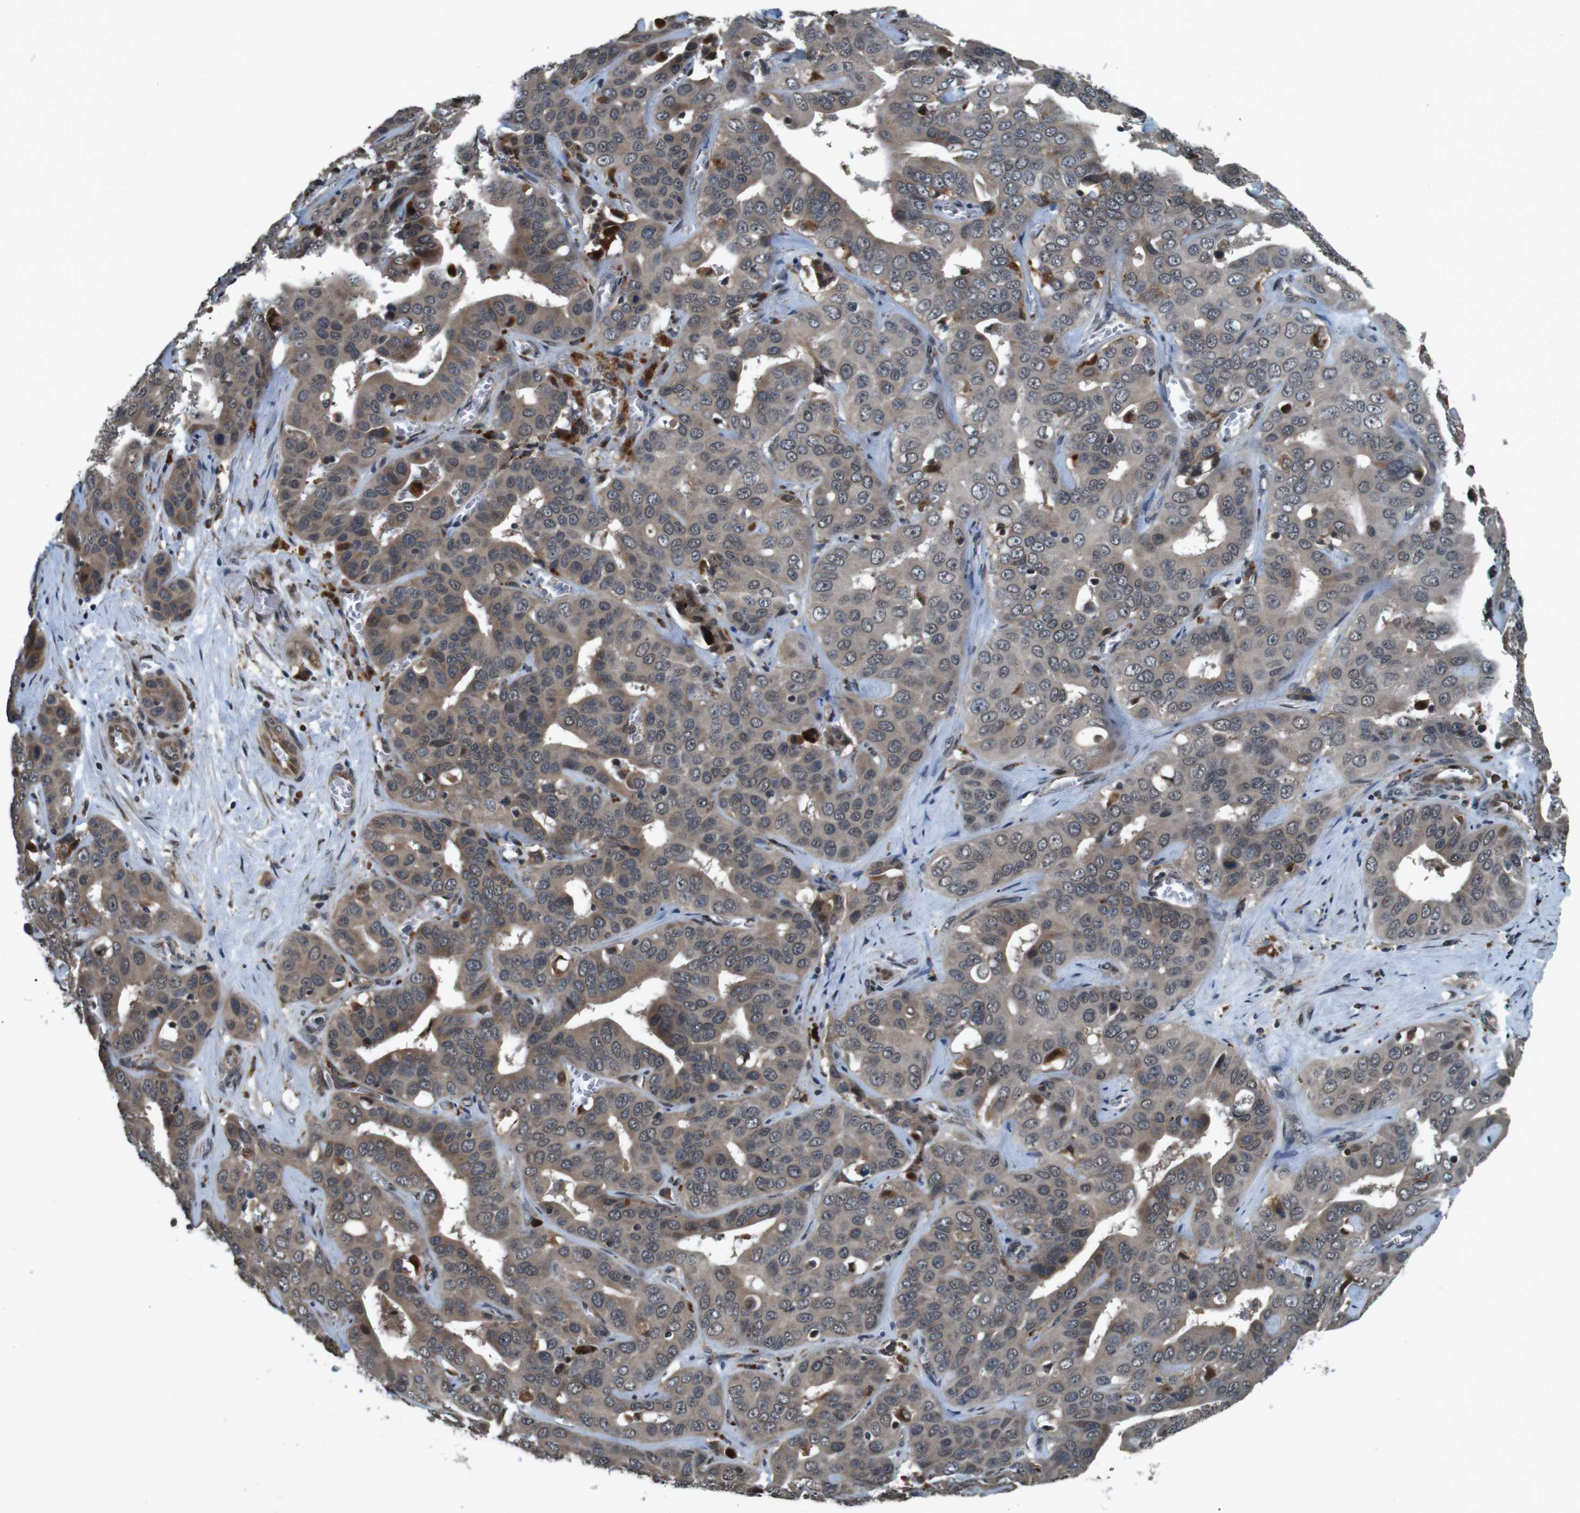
{"staining": {"intensity": "weak", "quantity": ">75%", "location": "cytoplasmic/membranous"}, "tissue": "liver cancer", "cell_type": "Tumor cells", "image_type": "cancer", "snomed": [{"axis": "morphology", "description": "Cholangiocarcinoma"}, {"axis": "topography", "description": "Liver"}], "caption": "Protein expression by immunohistochemistry (IHC) demonstrates weak cytoplasmic/membranous positivity in about >75% of tumor cells in liver cancer (cholangiocarcinoma). (IHC, brightfield microscopy, high magnification).", "gene": "SOCS1", "patient": {"sex": "female", "age": 52}}